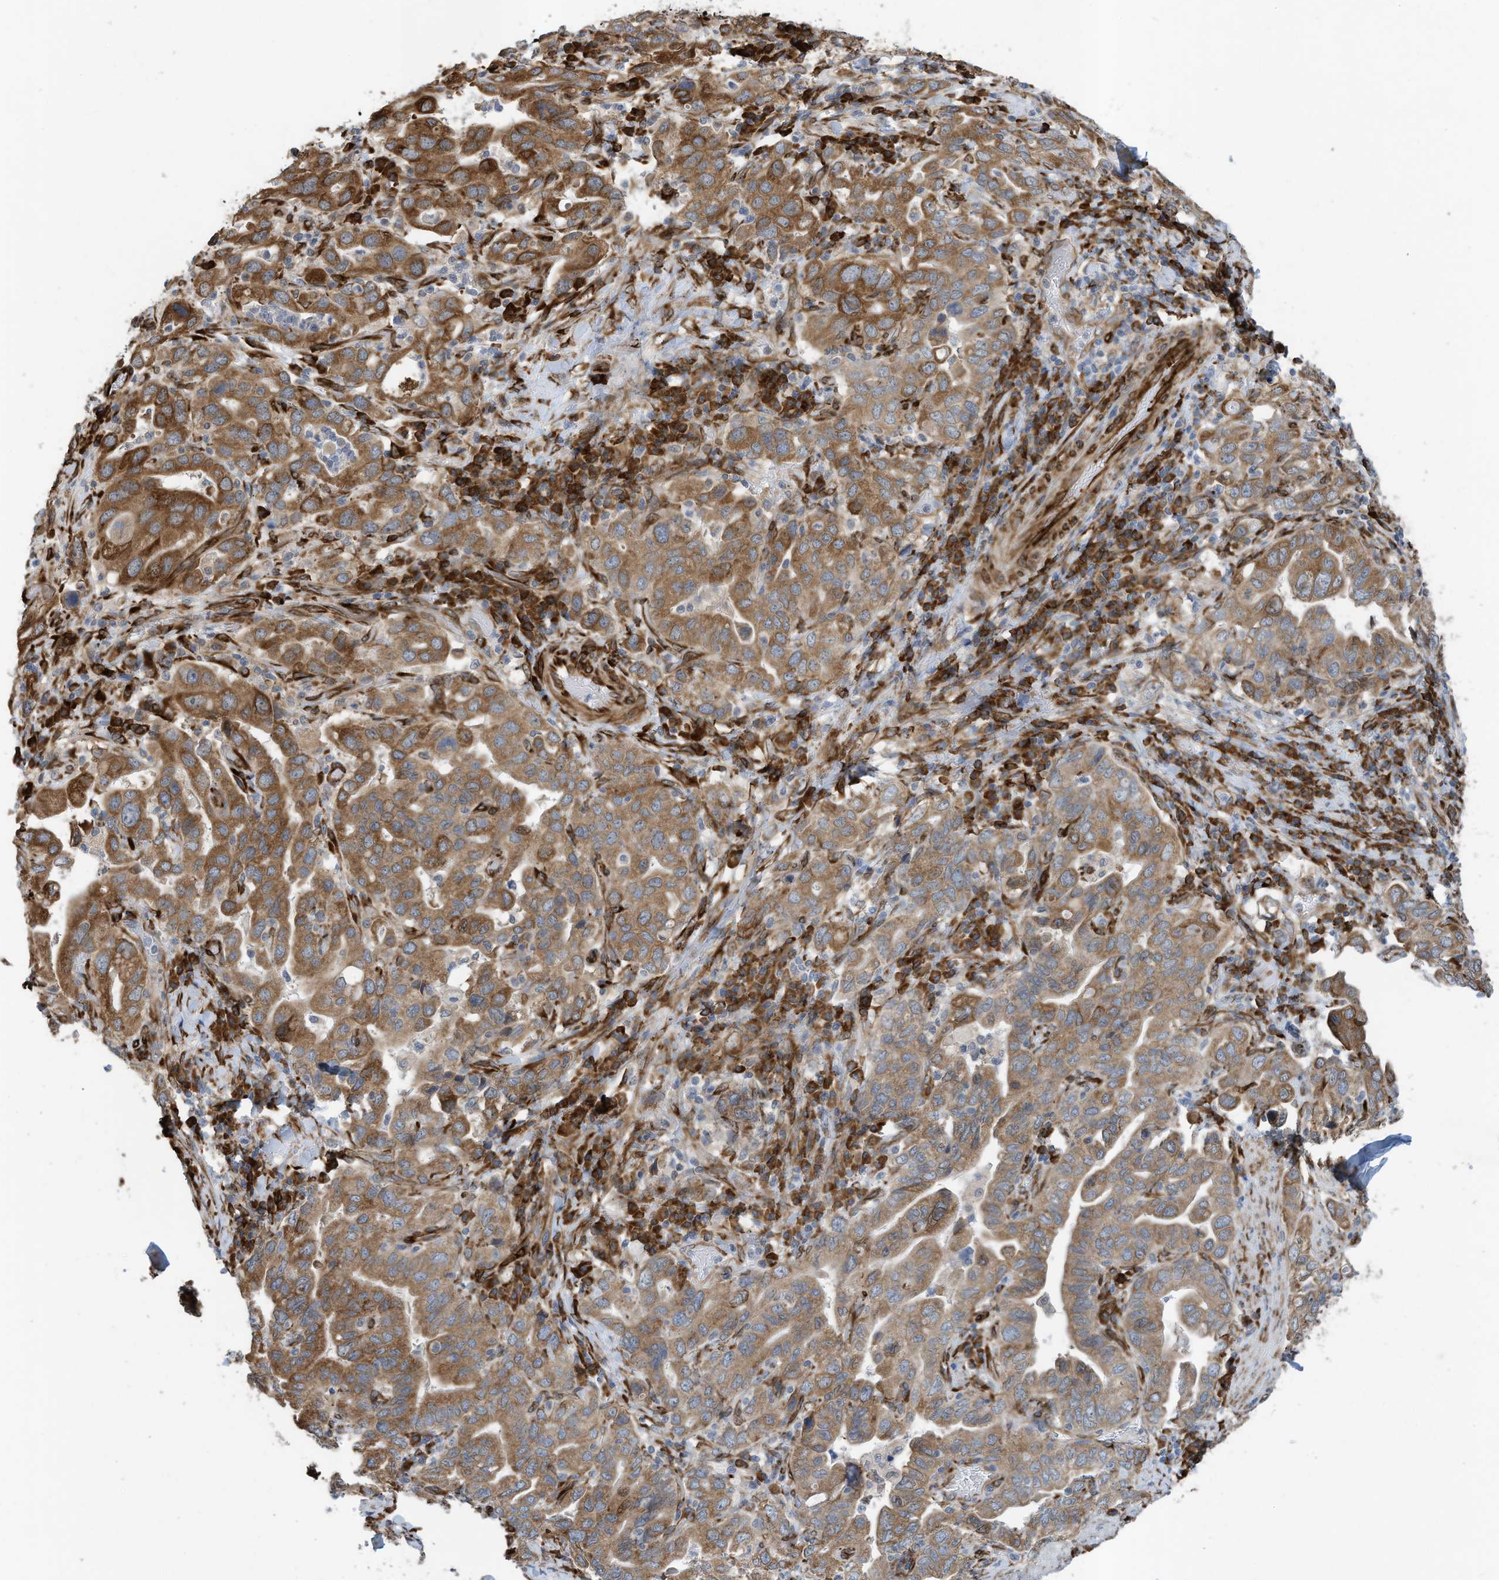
{"staining": {"intensity": "moderate", "quantity": ">75%", "location": "cytoplasmic/membranous"}, "tissue": "stomach cancer", "cell_type": "Tumor cells", "image_type": "cancer", "snomed": [{"axis": "morphology", "description": "Adenocarcinoma, NOS"}, {"axis": "topography", "description": "Stomach, upper"}], "caption": "The immunohistochemical stain highlights moderate cytoplasmic/membranous expression in tumor cells of stomach cancer (adenocarcinoma) tissue.", "gene": "ZBTB45", "patient": {"sex": "male", "age": 62}}